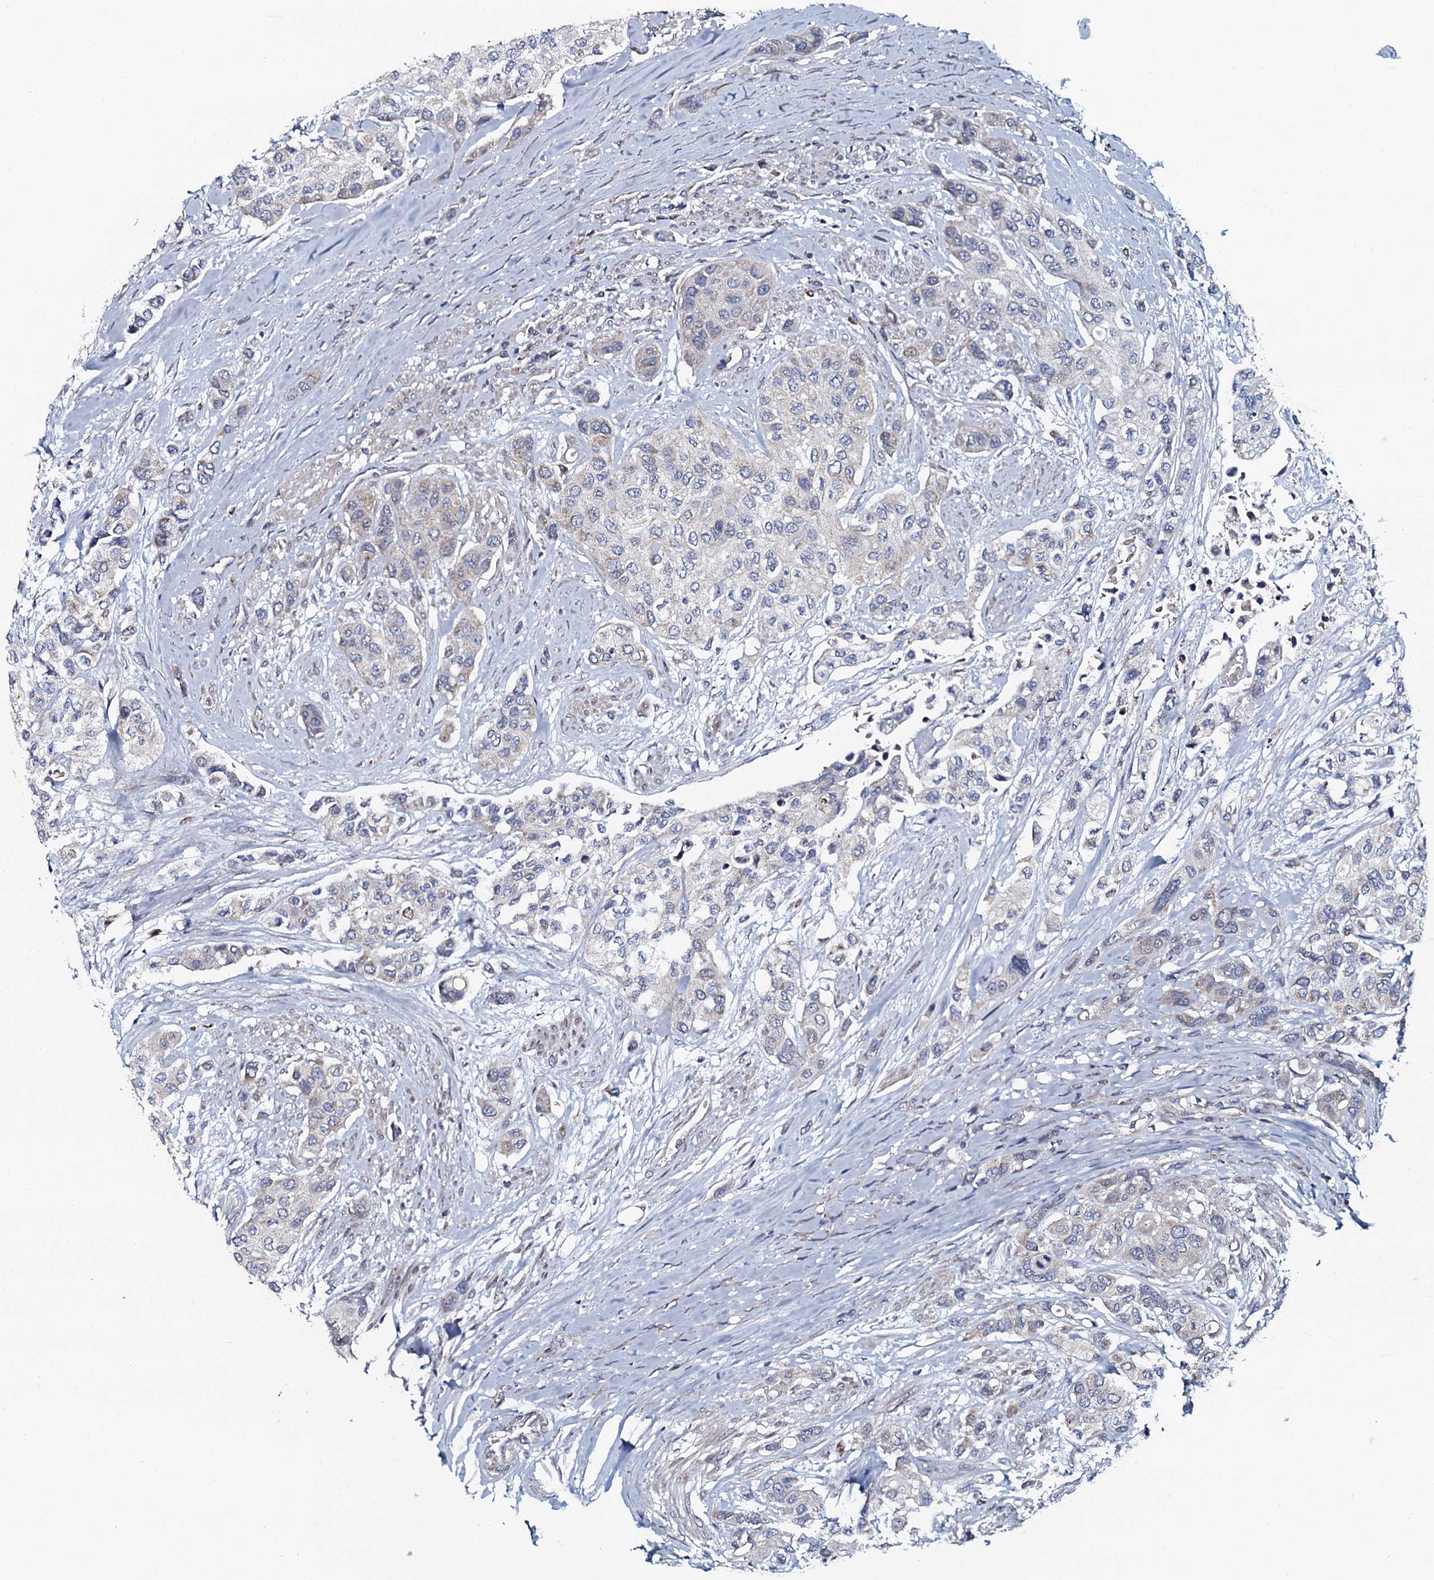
{"staining": {"intensity": "negative", "quantity": "none", "location": "none"}, "tissue": "urothelial cancer", "cell_type": "Tumor cells", "image_type": "cancer", "snomed": [{"axis": "morphology", "description": "Normal tissue, NOS"}, {"axis": "morphology", "description": "Urothelial carcinoma, High grade"}, {"axis": "topography", "description": "Vascular tissue"}, {"axis": "topography", "description": "Urinary bladder"}], "caption": "This is an immunohistochemistry micrograph of urothelial cancer. There is no staining in tumor cells.", "gene": "KCTD4", "patient": {"sex": "female", "age": 56}}